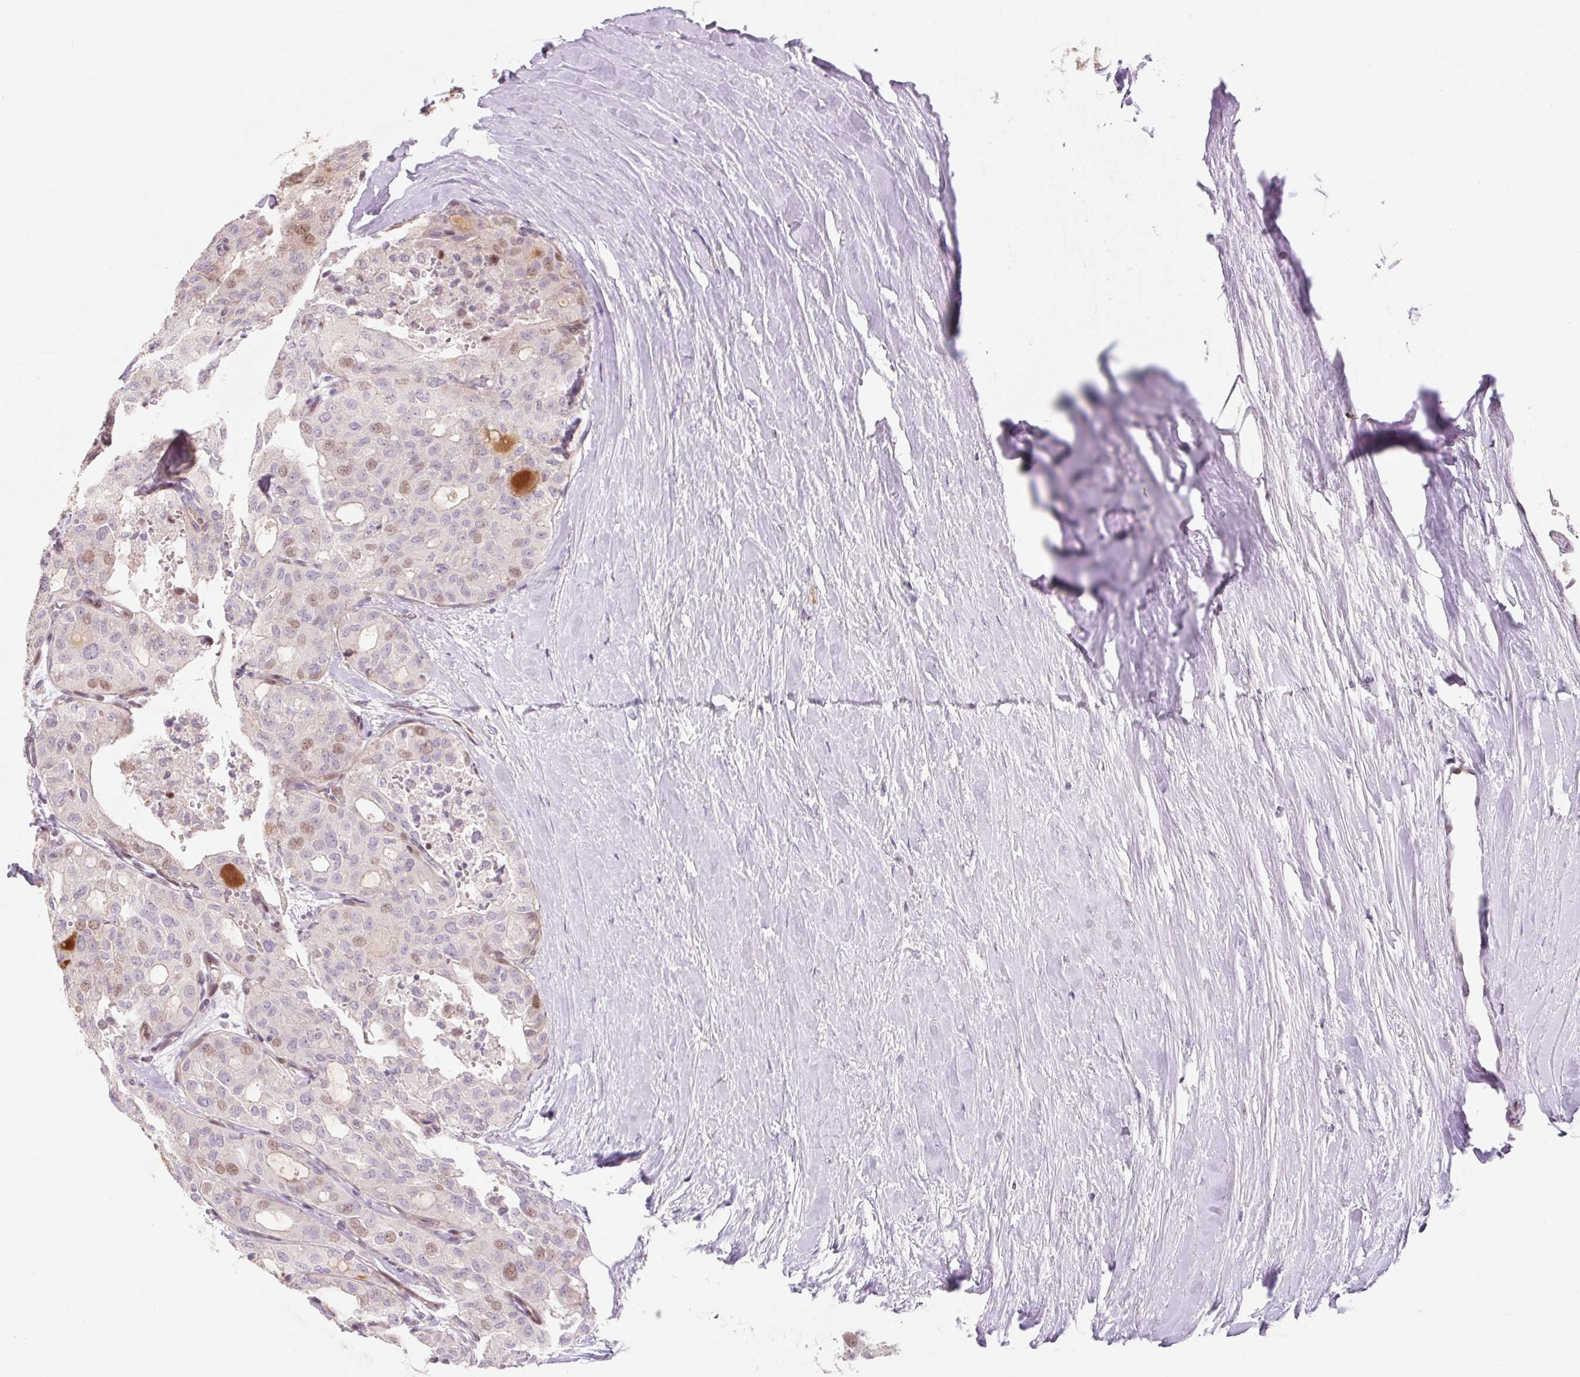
{"staining": {"intensity": "moderate", "quantity": "25%-75%", "location": "nuclear"}, "tissue": "thyroid cancer", "cell_type": "Tumor cells", "image_type": "cancer", "snomed": [{"axis": "morphology", "description": "Follicular adenoma carcinoma, NOS"}, {"axis": "topography", "description": "Thyroid gland"}], "caption": "Thyroid cancer stained for a protein reveals moderate nuclear positivity in tumor cells. (DAB IHC, brown staining for protein, blue staining for nuclei).", "gene": "ZNF552", "patient": {"sex": "male", "age": 75}}